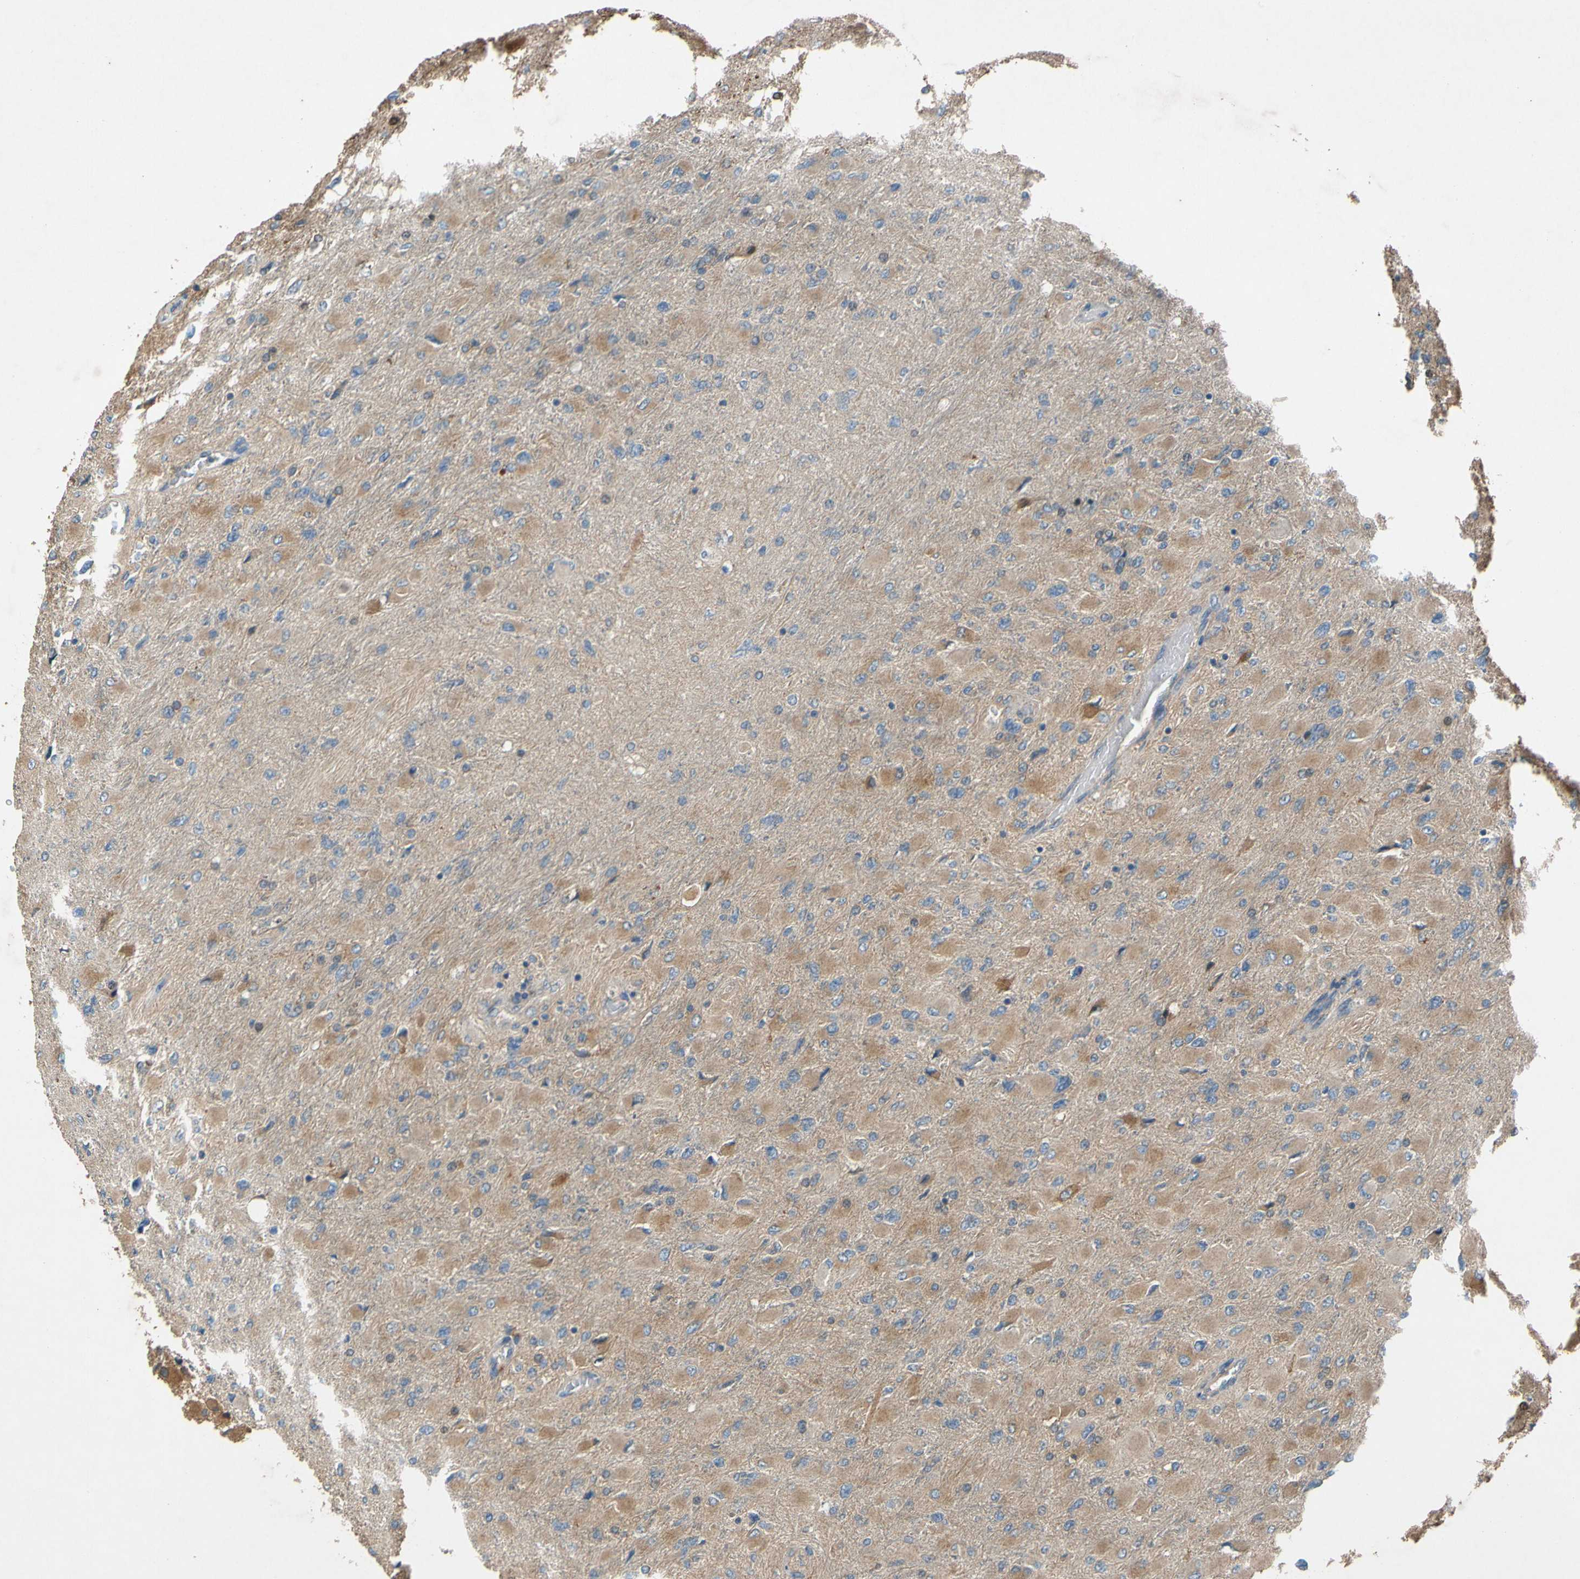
{"staining": {"intensity": "moderate", "quantity": "25%-75%", "location": "cytoplasmic/membranous"}, "tissue": "glioma", "cell_type": "Tumor cells", "image_type": "cancer", "snomed": [{"axis": "morphology", "description": "Glioma, malignant, High grade"}, {"axis": "topography", "description": "Cerebral cortex"}], "caption": "IHC of human malignant glioma (high-grade) demonstrates medium levels of moderate cytoplasmic/membranous positivity in approximately 25%-75% of tumor cells. (DAB (3,3'-diaminobenzidine) IHC, brown staining for protein, blue staining for nuclei).", "gene": "USP46", "patient": {"sex": "female", "age": 36}}